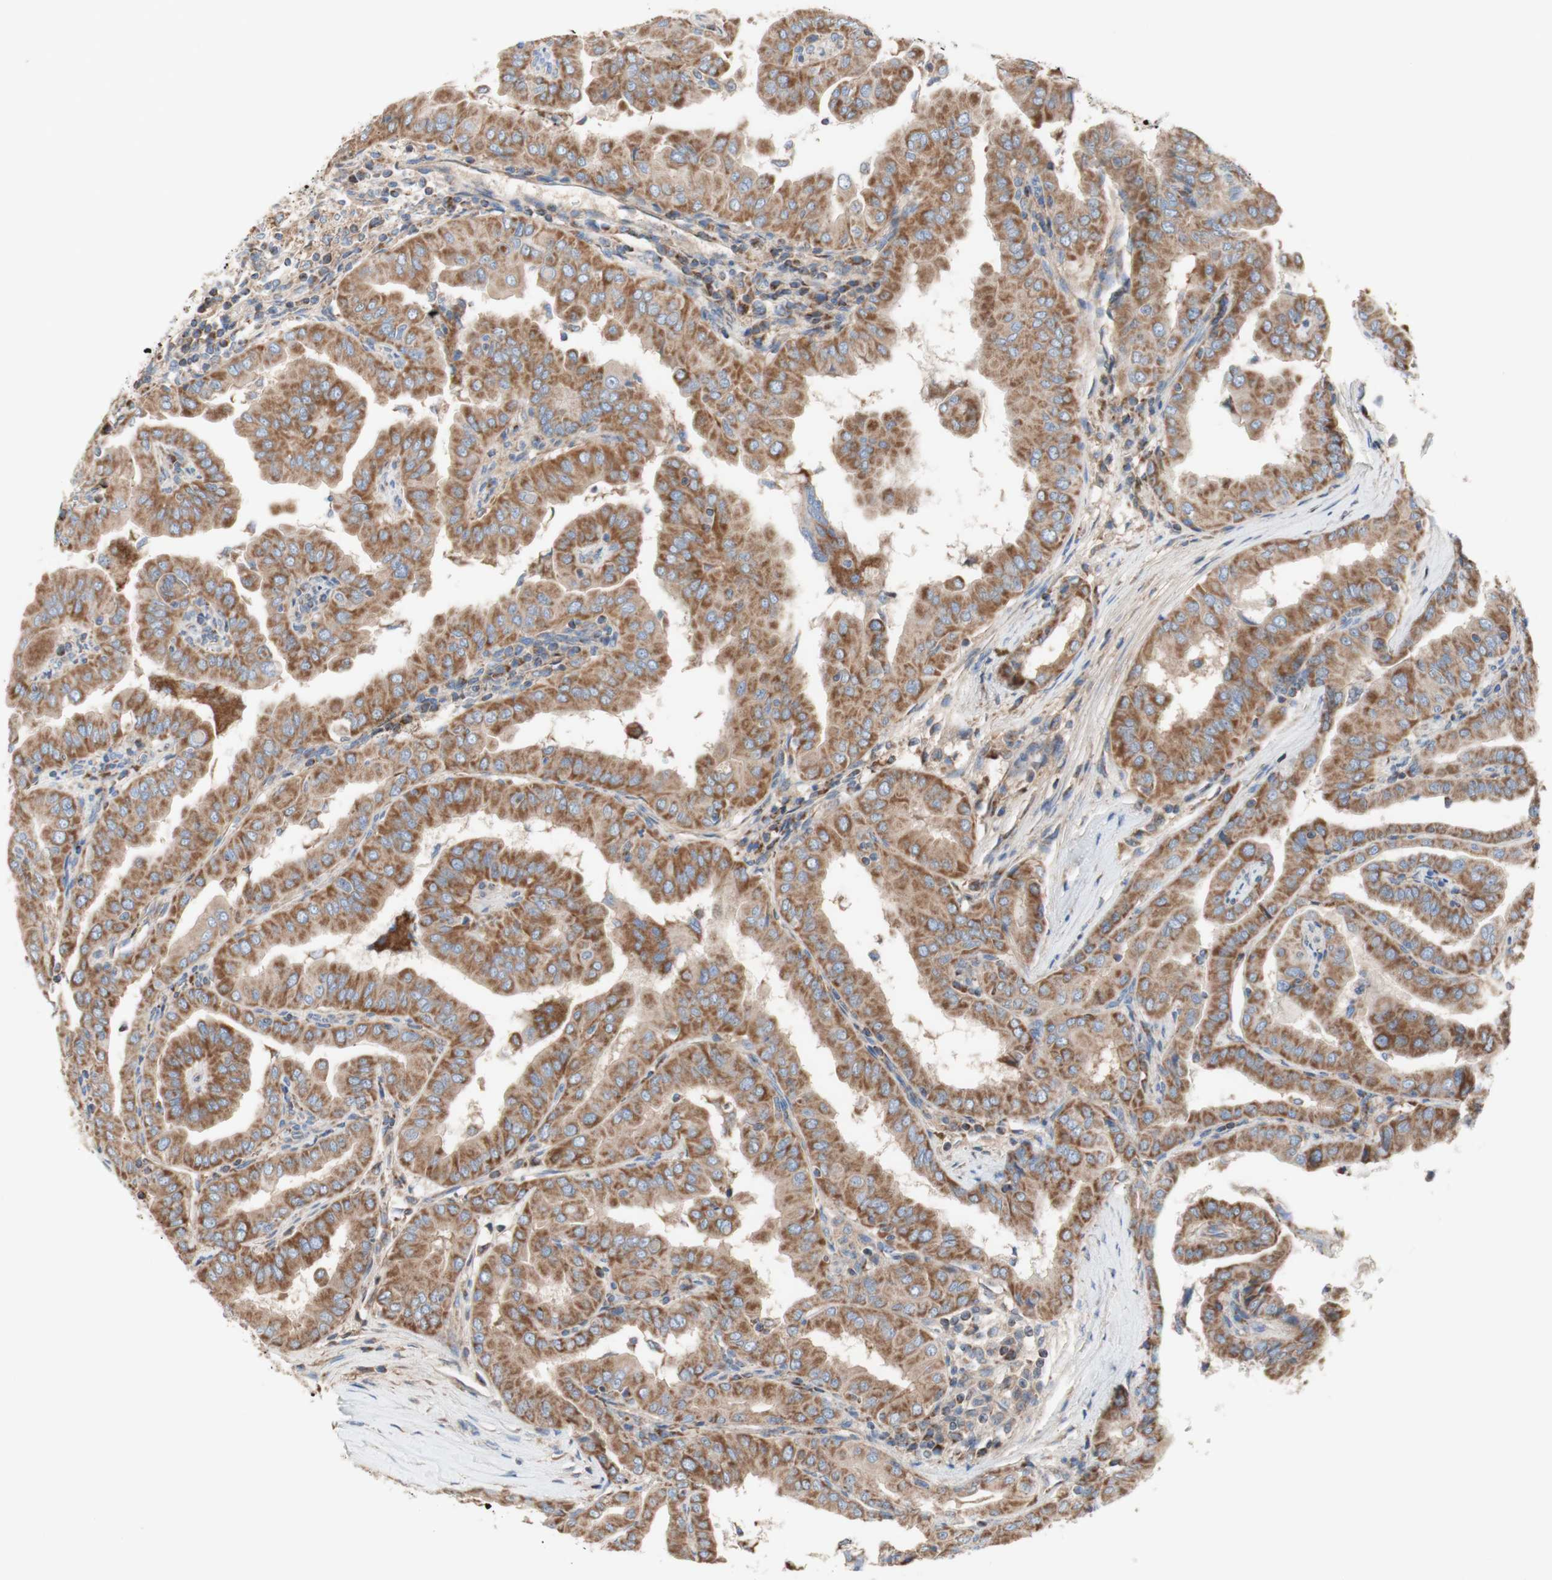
{"staining": {"intensity": "moderate", "quantity": ">75%", "location": "cytoplasmic/membranous"}, "tissue": "thyroid cancer", "cell_type": "Tumor cells", "image_type": "cancer", "snomed": [{"axis": "morphology", "description": "Papillary adenocarcinoma, NOS"}, {"axis": "topography", "description": "Thyroid gland"}], "caption": "The immunohistochemical stain labels moderate cytoplasmic/membranous positivity in tumor cells of thyroid cancer (papillary adenocarcinoma) tissue. (Stains: DAB (3,3'-diaminobenzidine) in brown, nuclei in blue, Microscopy: brightfield microscopy at high magnification).", "gene": "SDHB", "patient": {"sex": "male", "age": 33}}